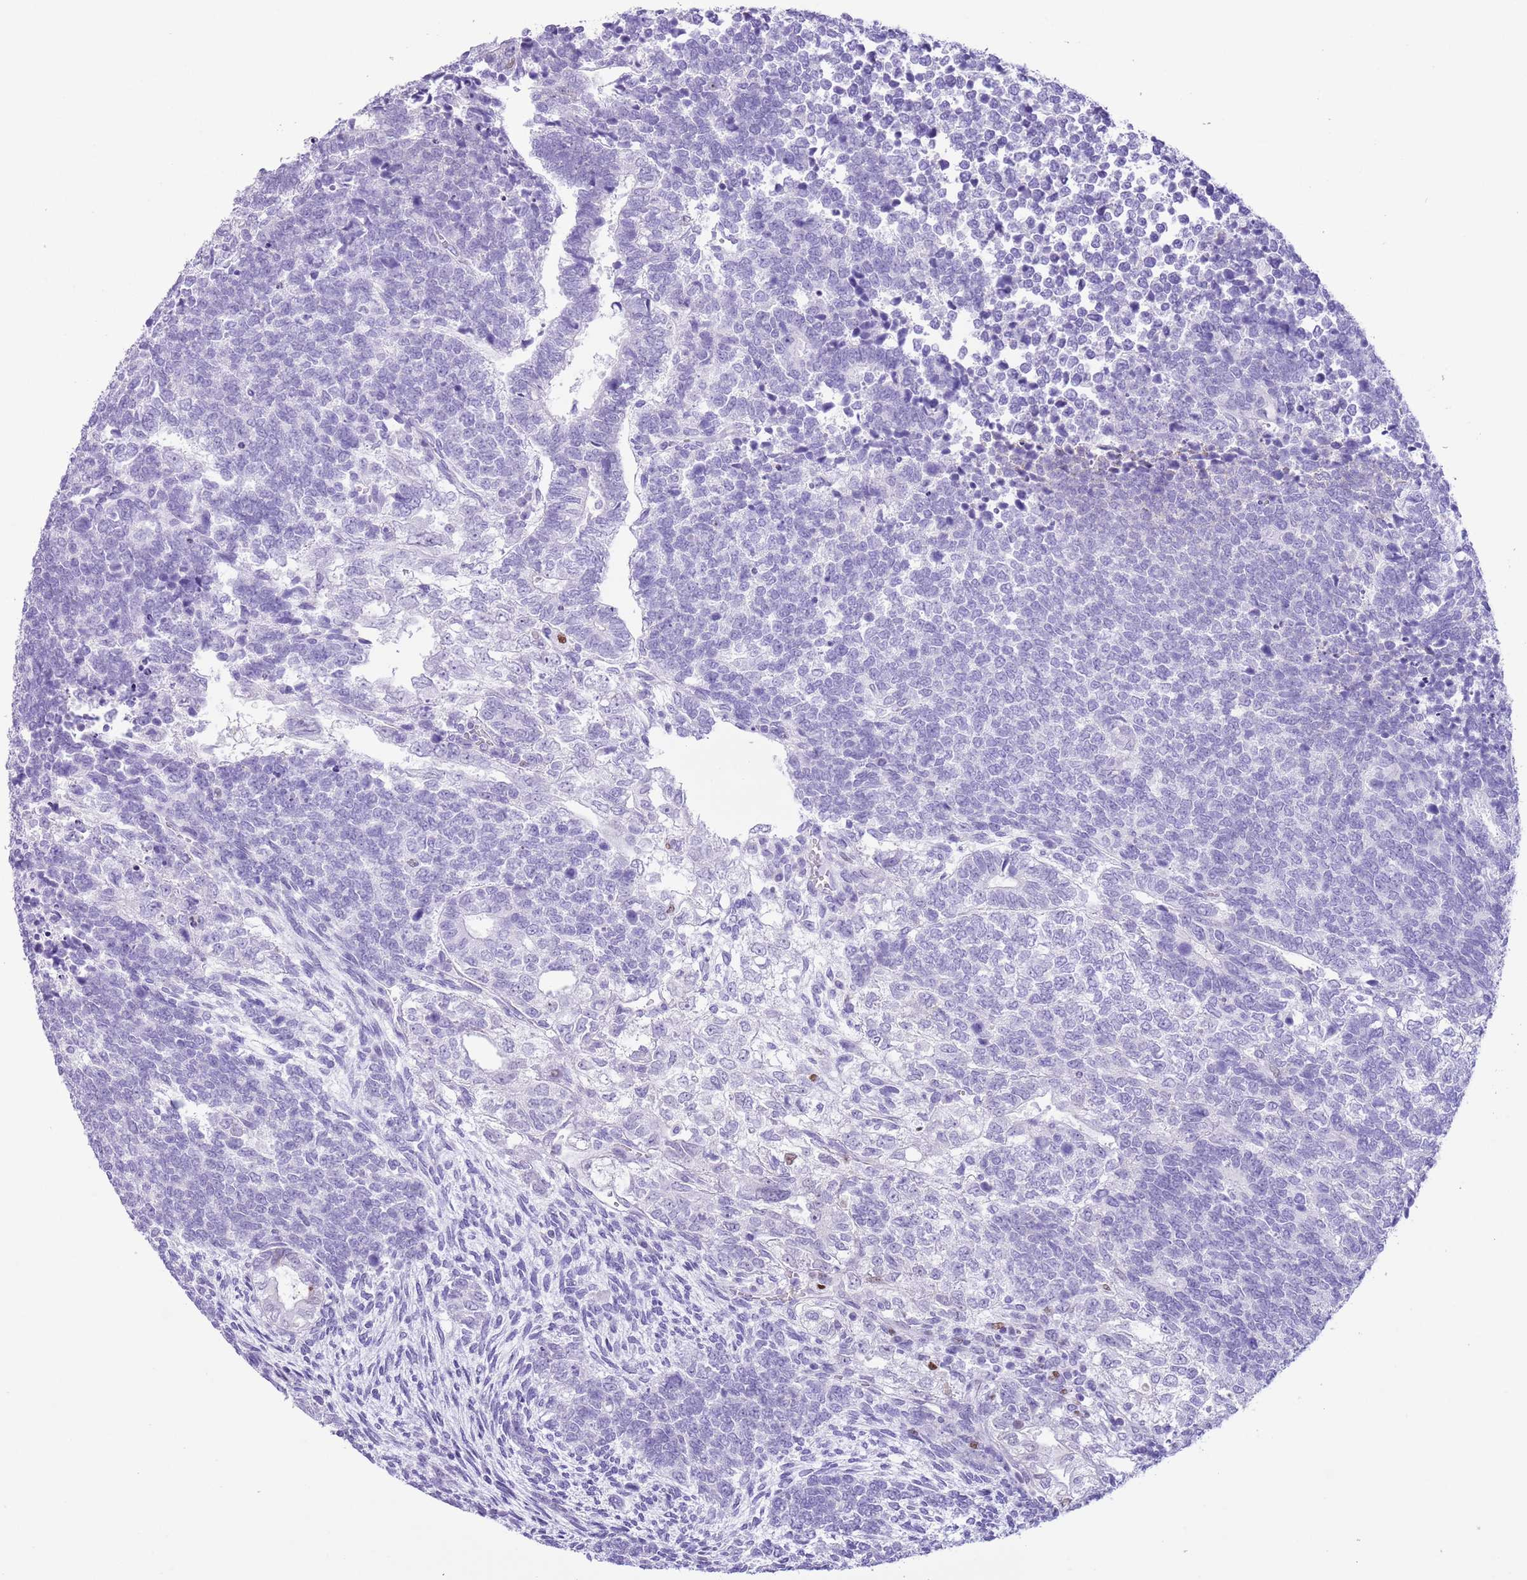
{"staining": {"intensity": "negative", "quantity": "none", "location": "none"}, "tissue": "testis cancer", "cell_type": "Tumor cells", "image_type": "cancer", "snomed": [{"axis": "morphology", "description": "Carcinoma, Embryonal, NOS"}, {"axis": "topography", "description": "Testis"}], "caption": "Tumor cells show no significant protein positivity in embryonal carcinoma (testis).", "gene": "SLC7A14", "patient": {"sex": "male", "age": 23}}